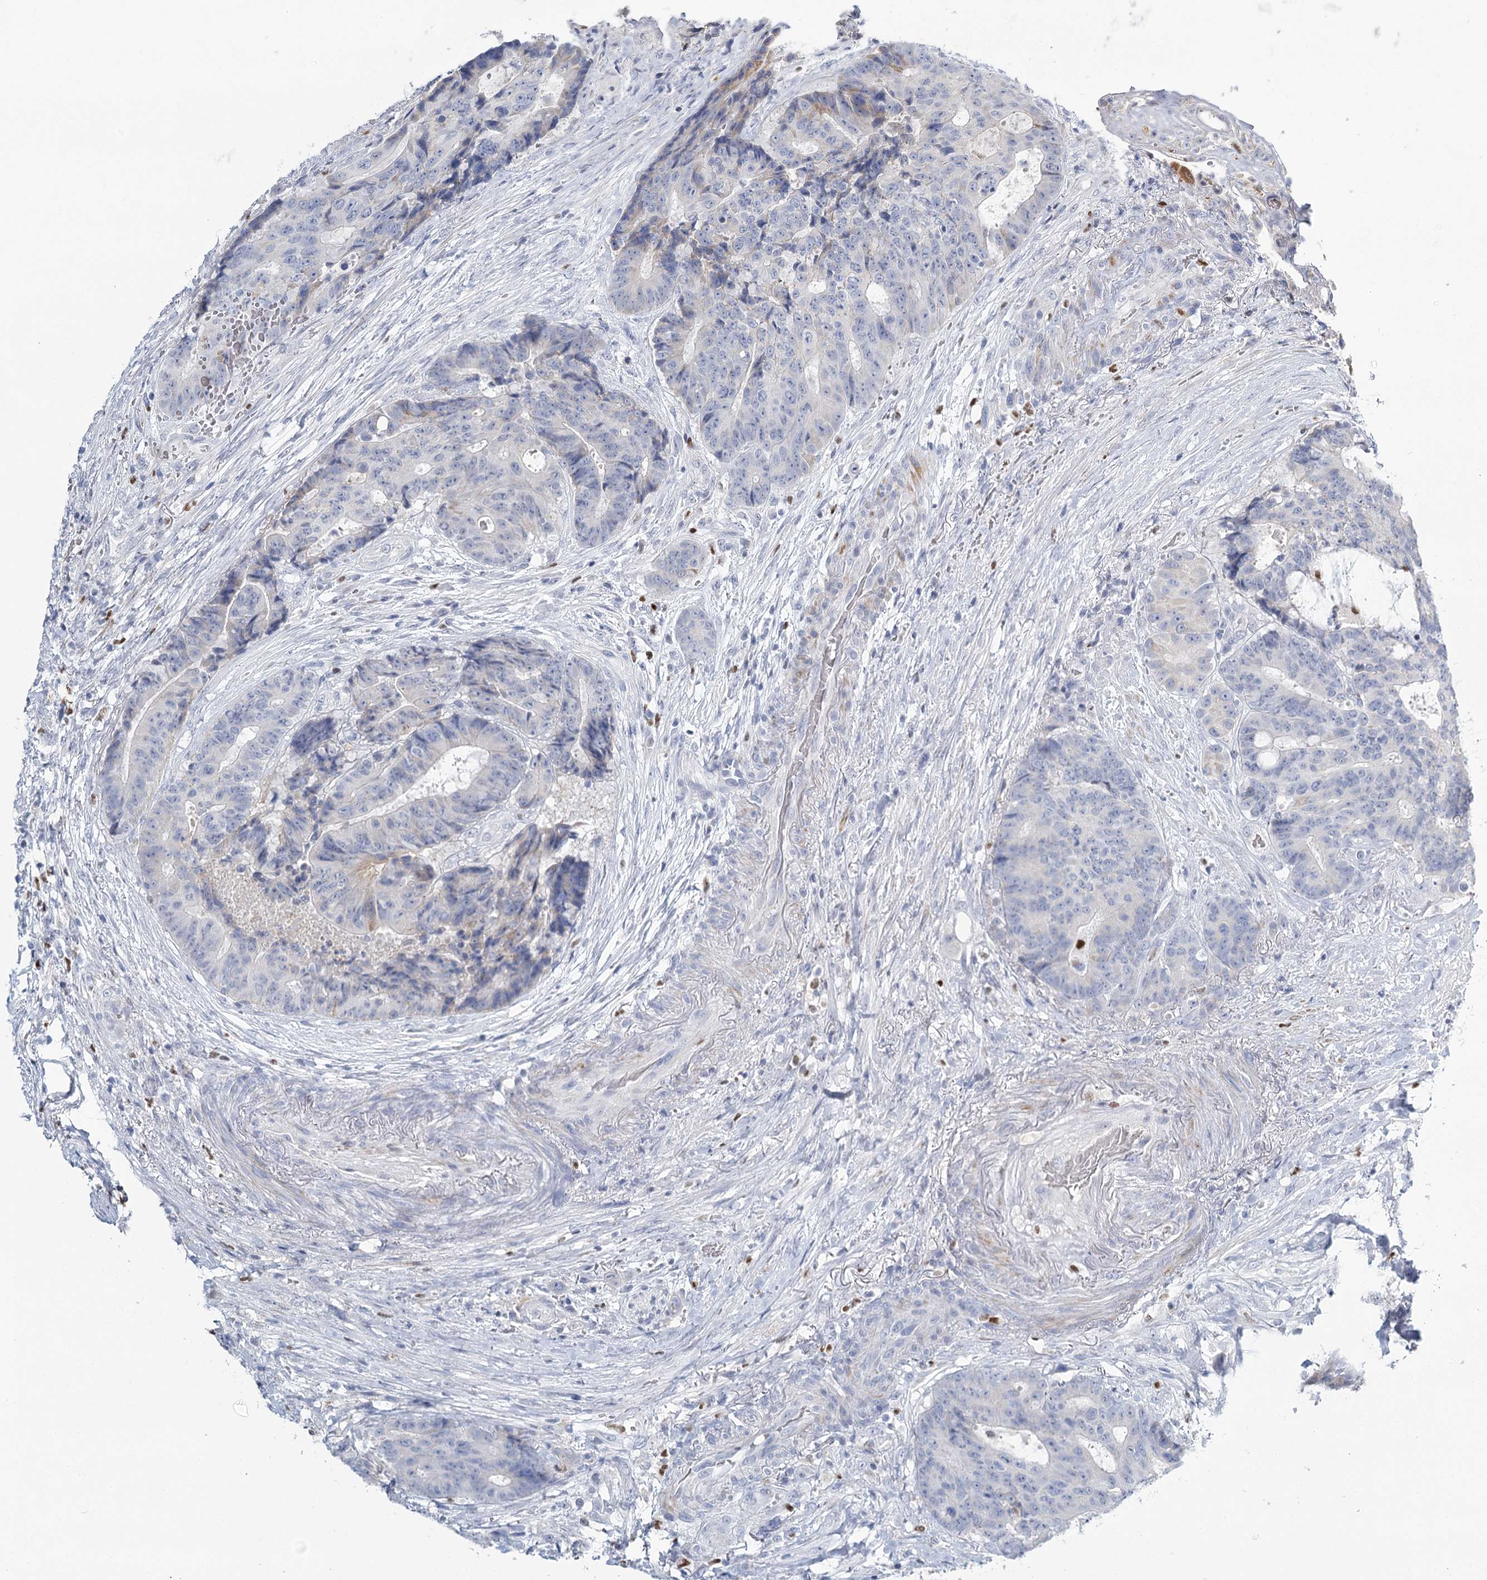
{"staining": {"intensity": "negative", "quantity": "none", "location": "none"}, "tissue": "colorectal cancer", "cell_type": "Tumor cells", "image_type": "cancer", "snomed": [{"axis": "morphology", "description": "Adenocarcinoma, NOS"}, {"axis": "topography", "description": "Rectum"}], "caption": "DAB (3,3'-diaminobenzidine) immunohistochemical staining of human colorectal cancer shows no significant staining in tumor cells.", "gene": "IGSF3", "patient": {"sex": "male", "age": 69}}